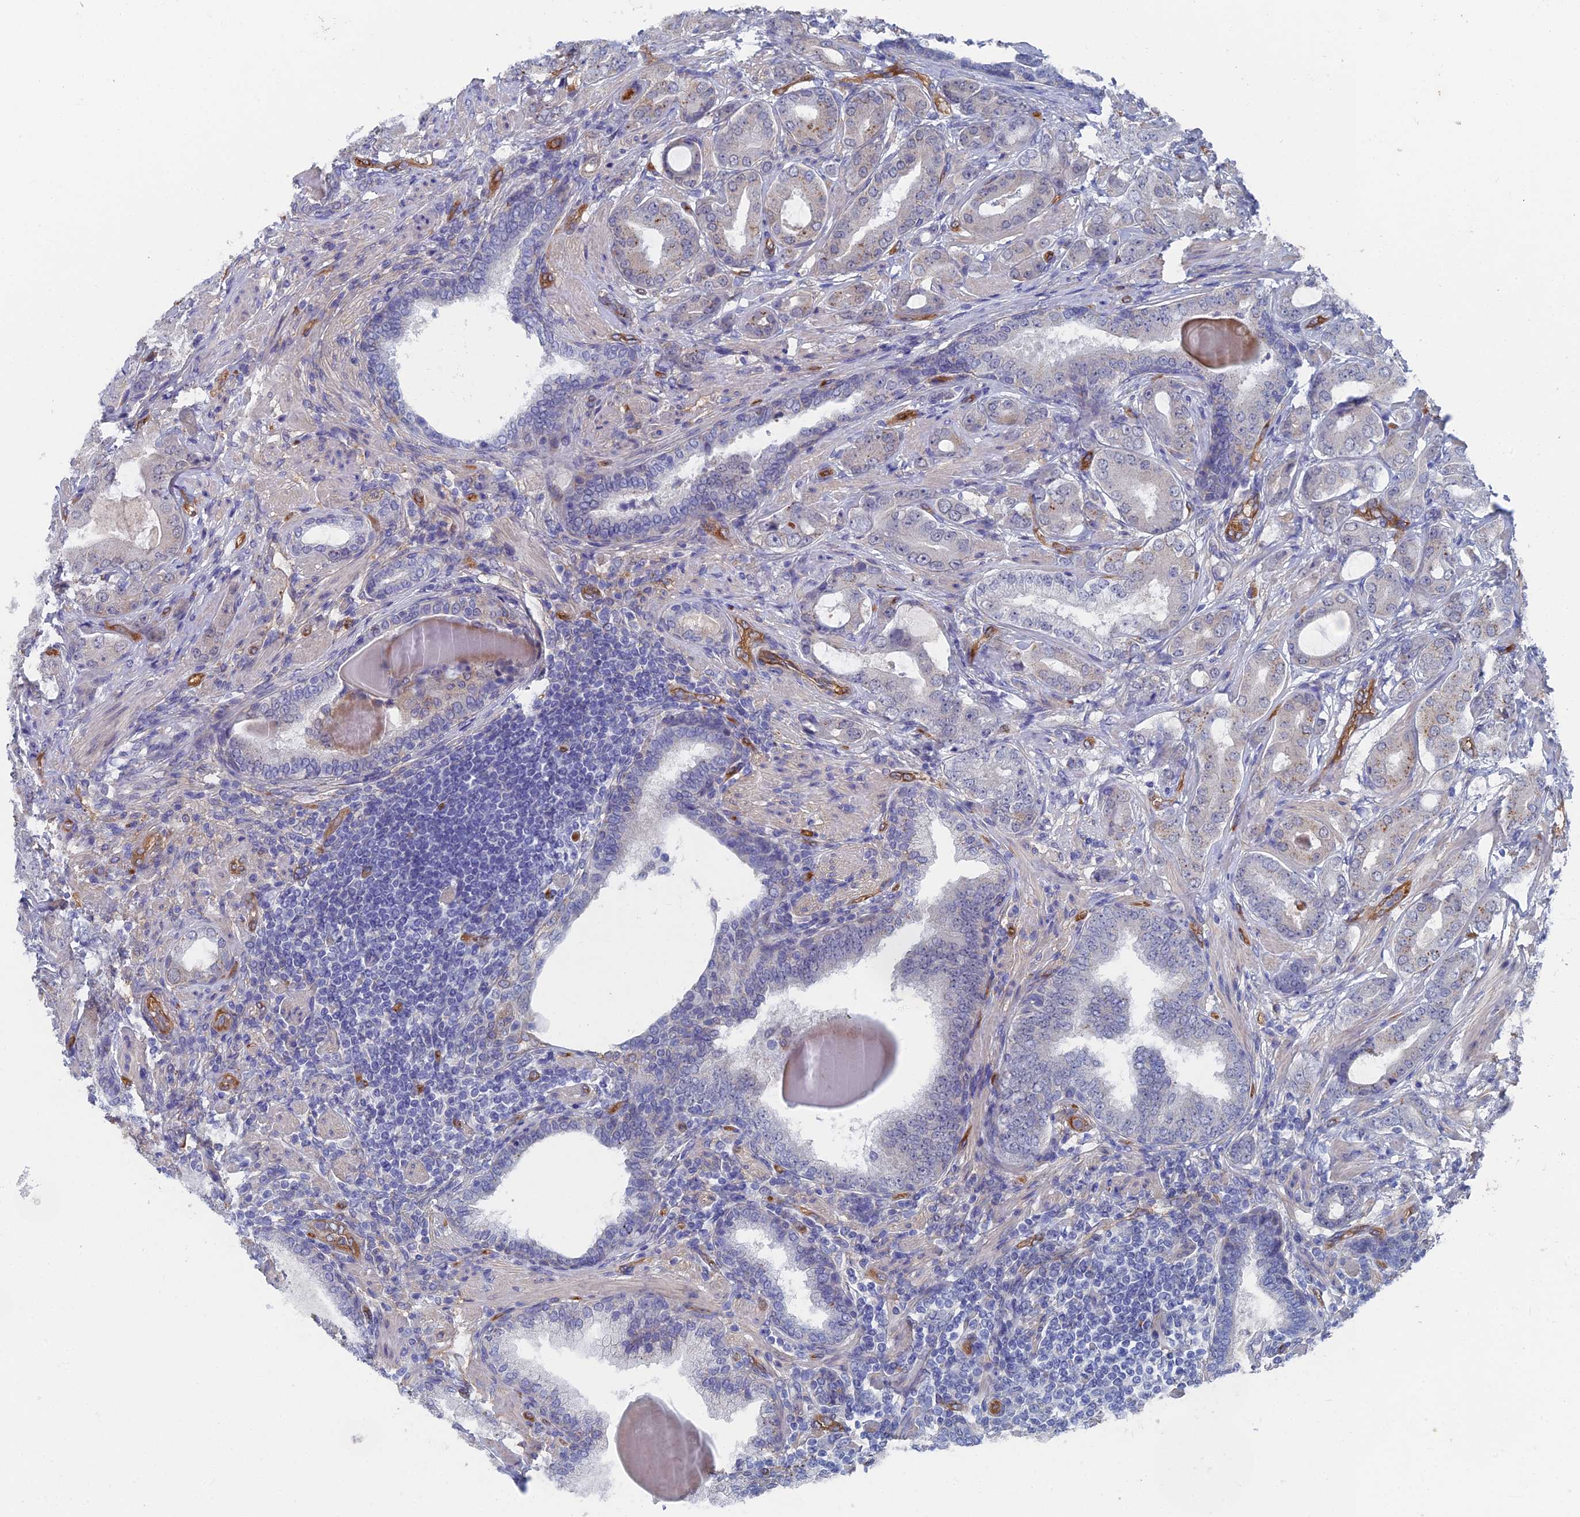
{"staining": {"intensity": "moderate", "quantity": "<25%", "location": "cytoplasmic/membranous"}, "tissue": "prostate cancer", "cell_type": "Tumor cells", "image_type": "cancer", "snomed": [{"axis": "morphology", "description": "Adenocarcinoma, Low grade"}, {"axis": "topography", "description": "Prostate"}], "caption": "This histopathology image shows prostate cancer stained with immunohistochemistry (IHC) to label a protein in brown. The cytoplasmic/membranous of tumor cells show moderate positivity for the protein. Nuclei are counter-stained blue.", "gene": "ARAP3", "patient": {"sex": "male", "age": 57}}